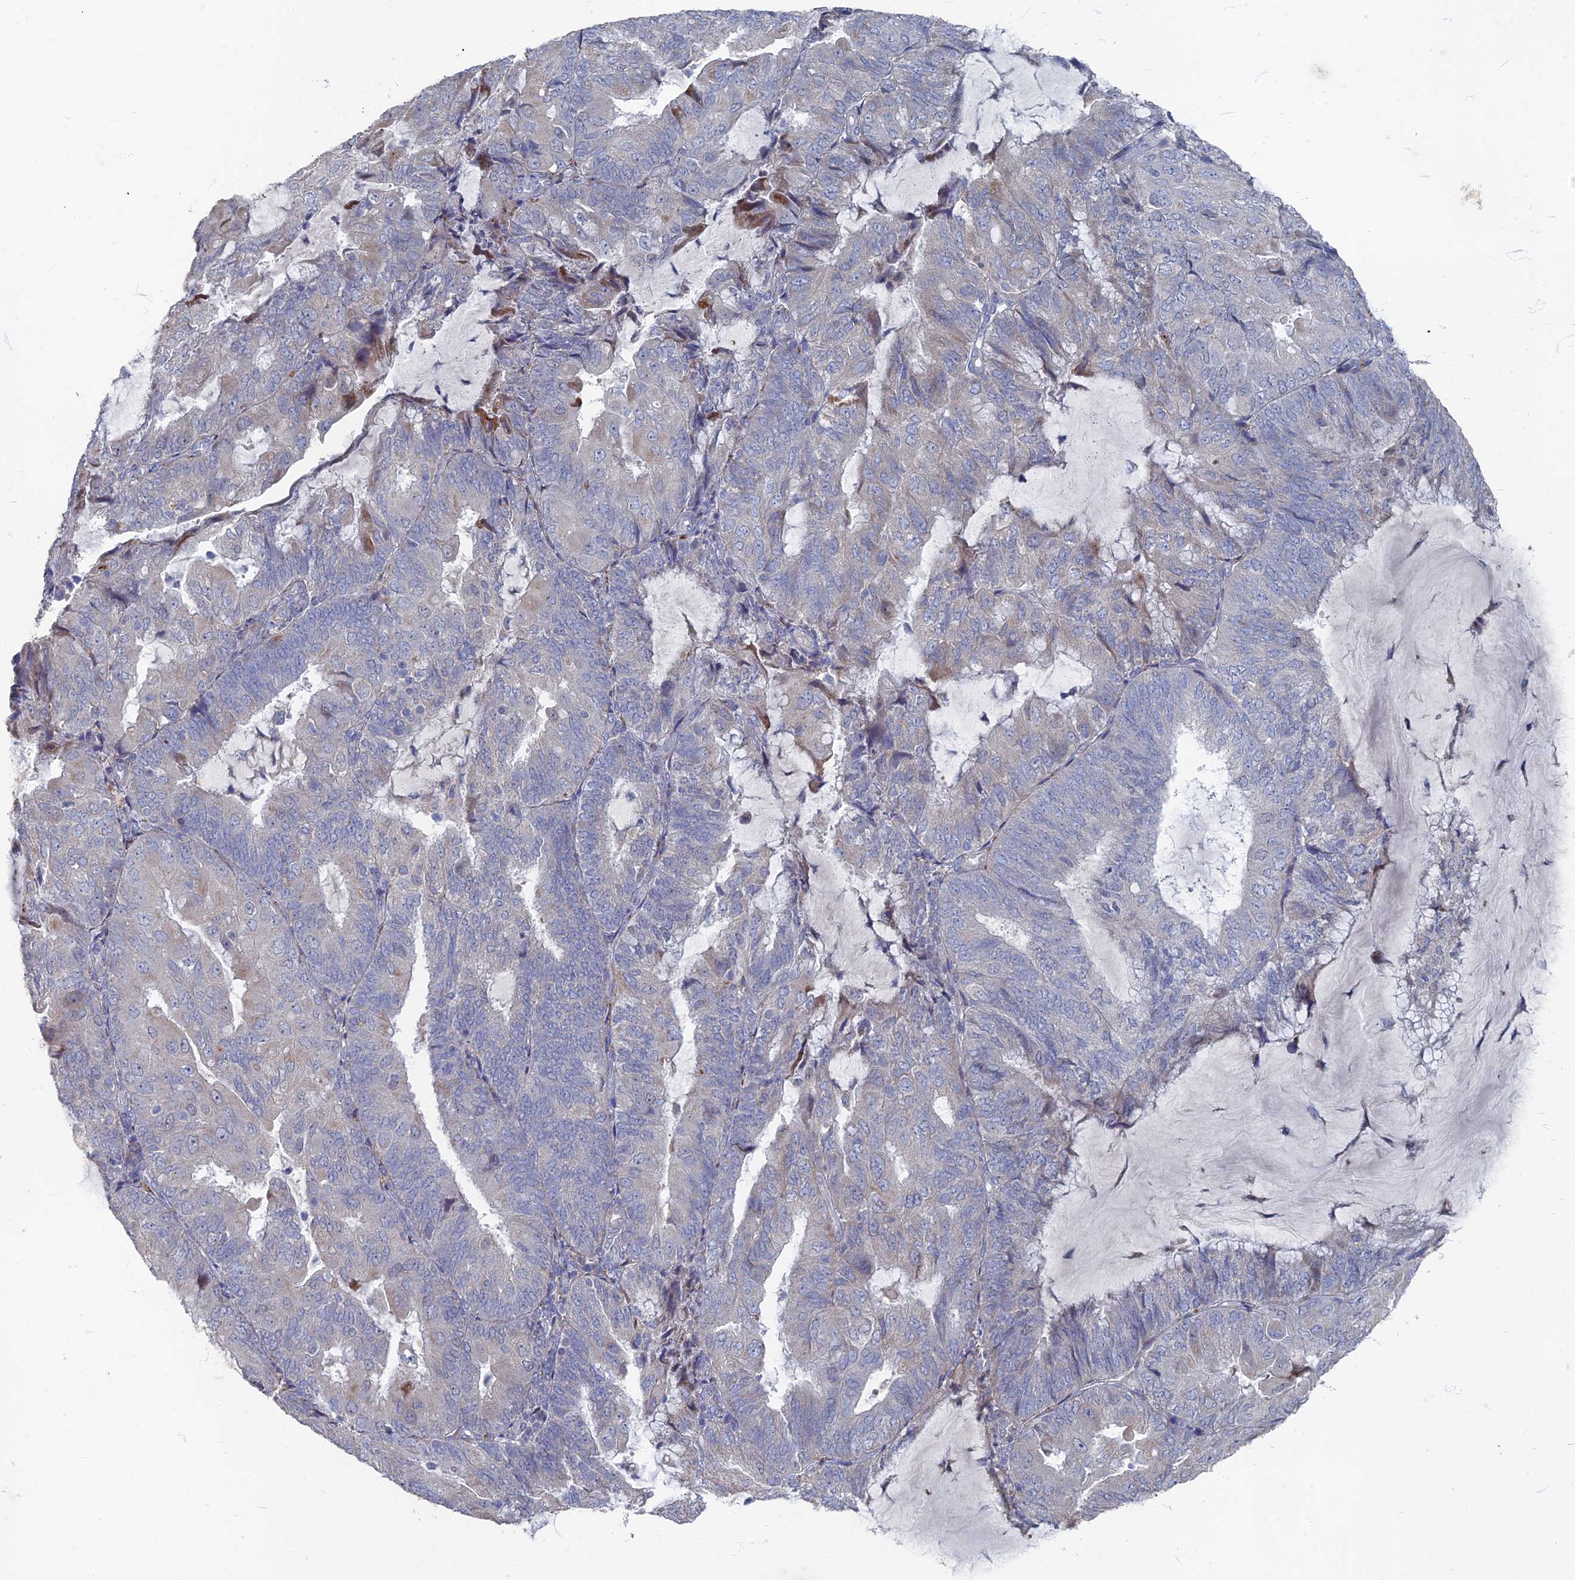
{"staining": {"intensity": "negative", "quantity": "none", "location": "none"}, "tissue": "endometrial cancer", "cell_type": "Tumor cells", "image_type": "cancer", "snomed": [{"axis": "morphology", "description": "Adenocarcinoma, NOS"}, {"axis": "topography", "description": "Endometrium"}], "caption": "An immunohistochemistry image of adenocarcinoma (endometrial) is shown. There is no staining in tumor cells of adenocarcinoma (endometrial).", "gene": "TMEM128", "patient": {"sex": "female", "age": 81}}